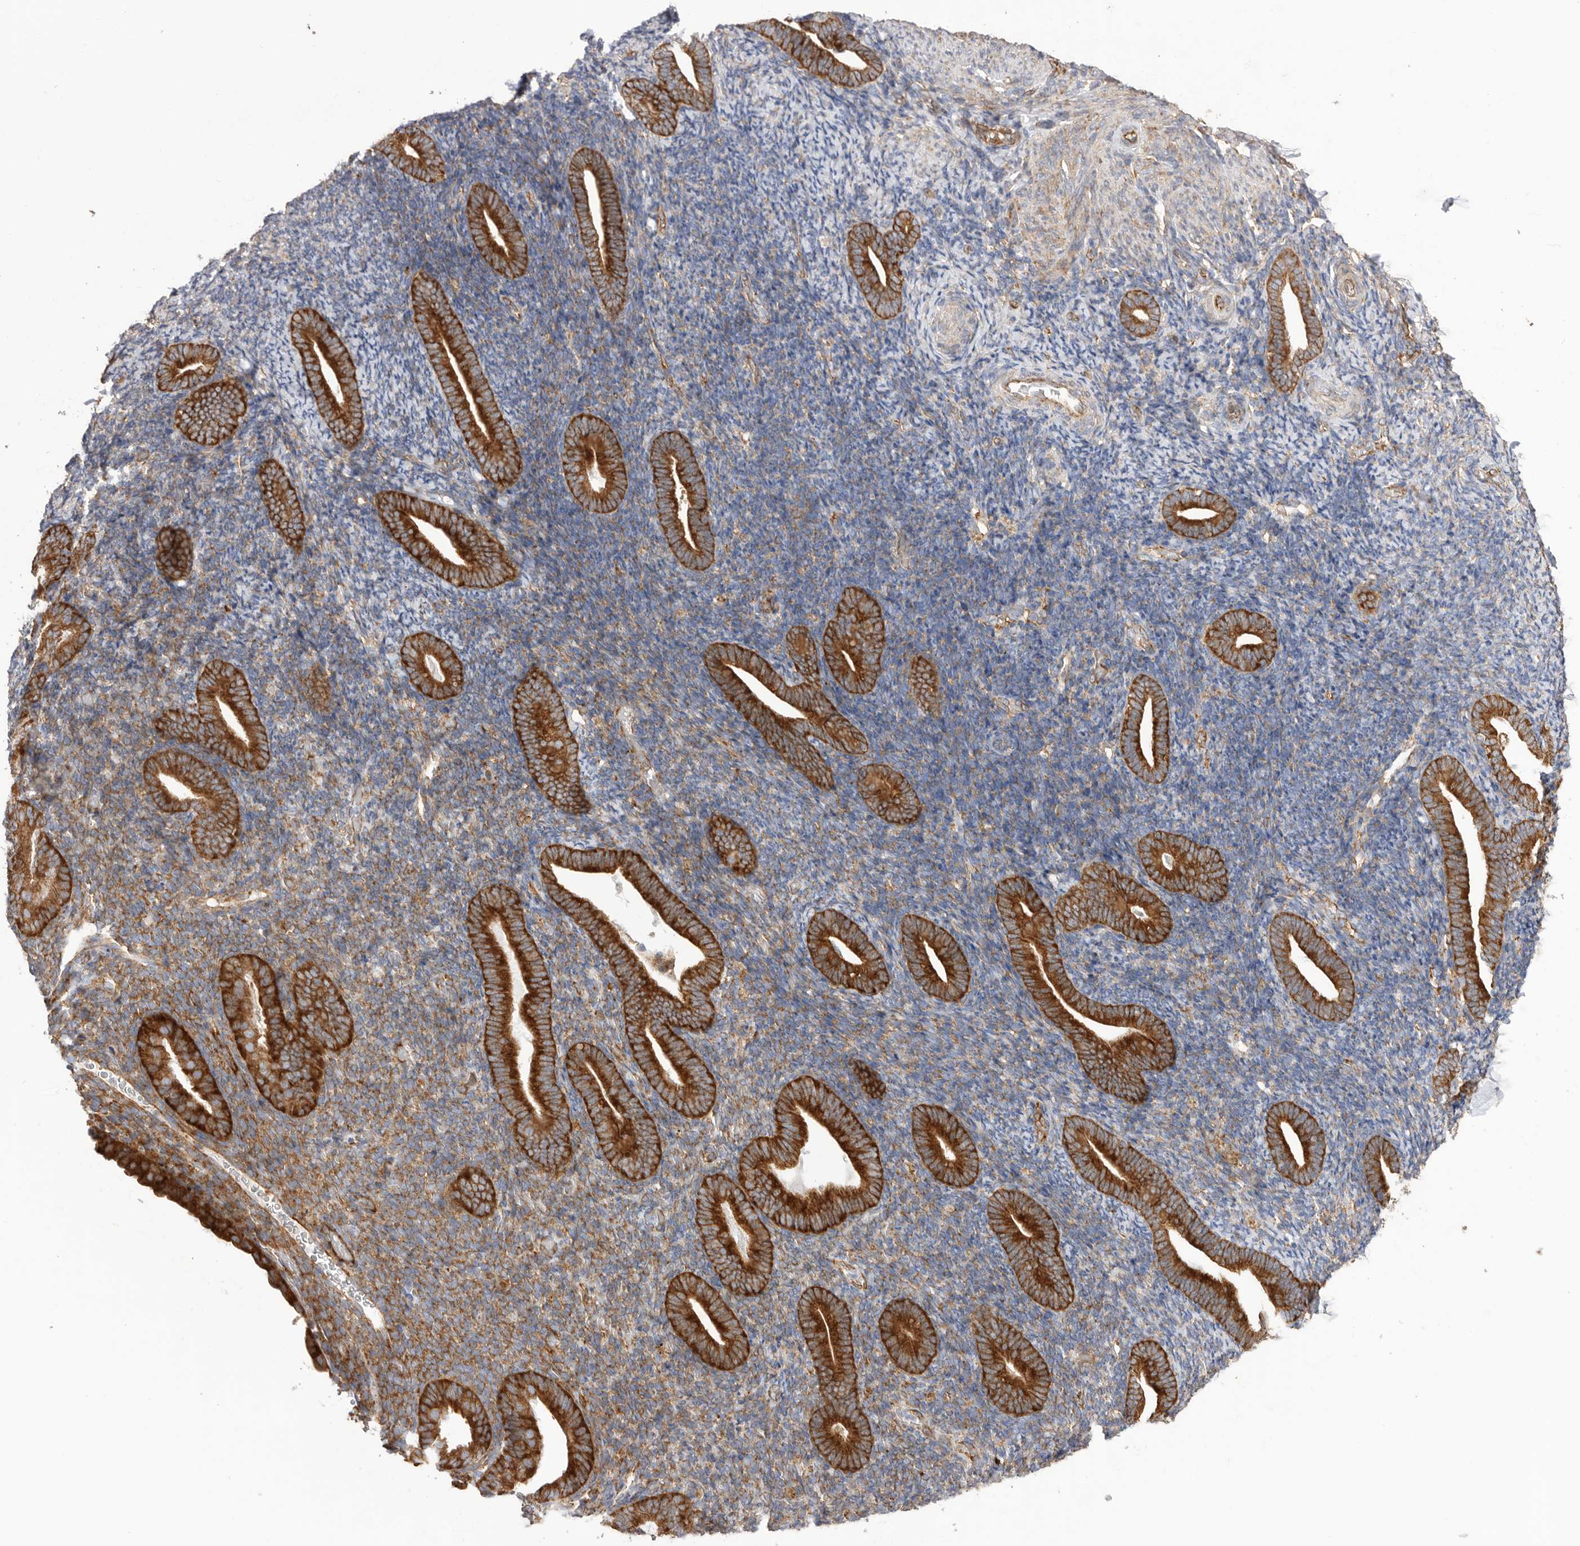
{"staining": {"intensity": "moderate", "quantity": "25%-75%", "location": "cytoplasmic/membranous"}, "tissue": "endometrium", "cell_type": "Cells in endometrial stroma", "image_type": "normal", "snomed": [{"axis": "morphology", "description": "Normal tissue, NOS"}, {"axis": "topography", "description": "Endometrium"}], "caption": "Cells in endometrial stroma demonstrate medium levels of moderate cytoplasmic/membranous positivity in approximately 25%-75% of cells in normal human endometrium. (IHC, brightfield microscopy, high magnification).", "gene": "SERBP1", "patient": {"sex": "female", "age": 51}}